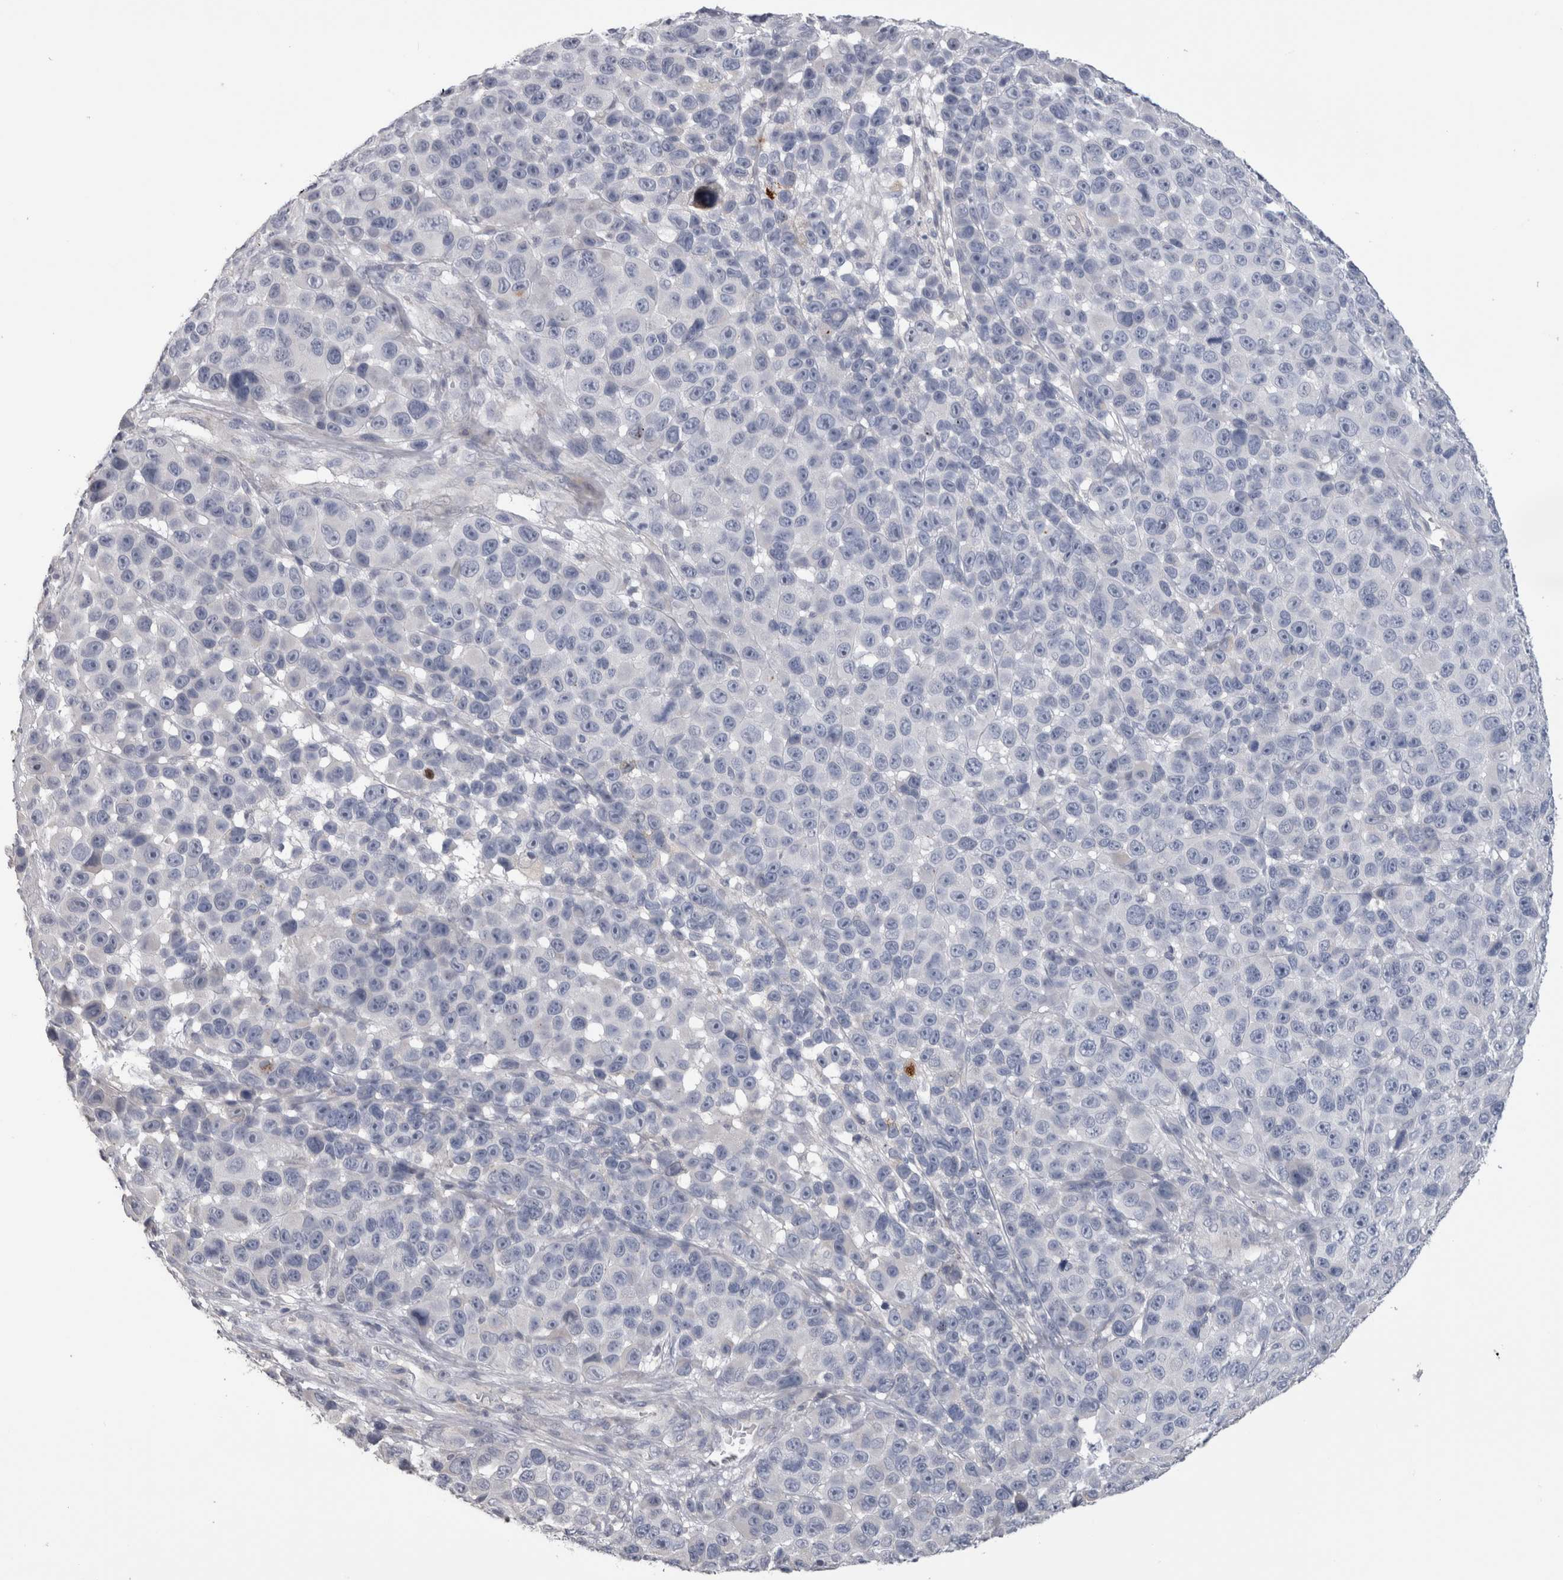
{"staining": {"intensity": "negative", "quantity": "none", "location": "none"}, "tissue": "melanoma", "cell_type": "Tumor cells", "image_type": "cancer", "snomed": [{"axis": "morphology", "description": "Malignant melanoma, NOS"}, {"axis": "topography", "description": "Skin"}], "caption": "Protein analysis of melanoma reveals no significant expression in tumor cells.", "gene": "IL33", "patient": {"sex": "male", "age": 53}}